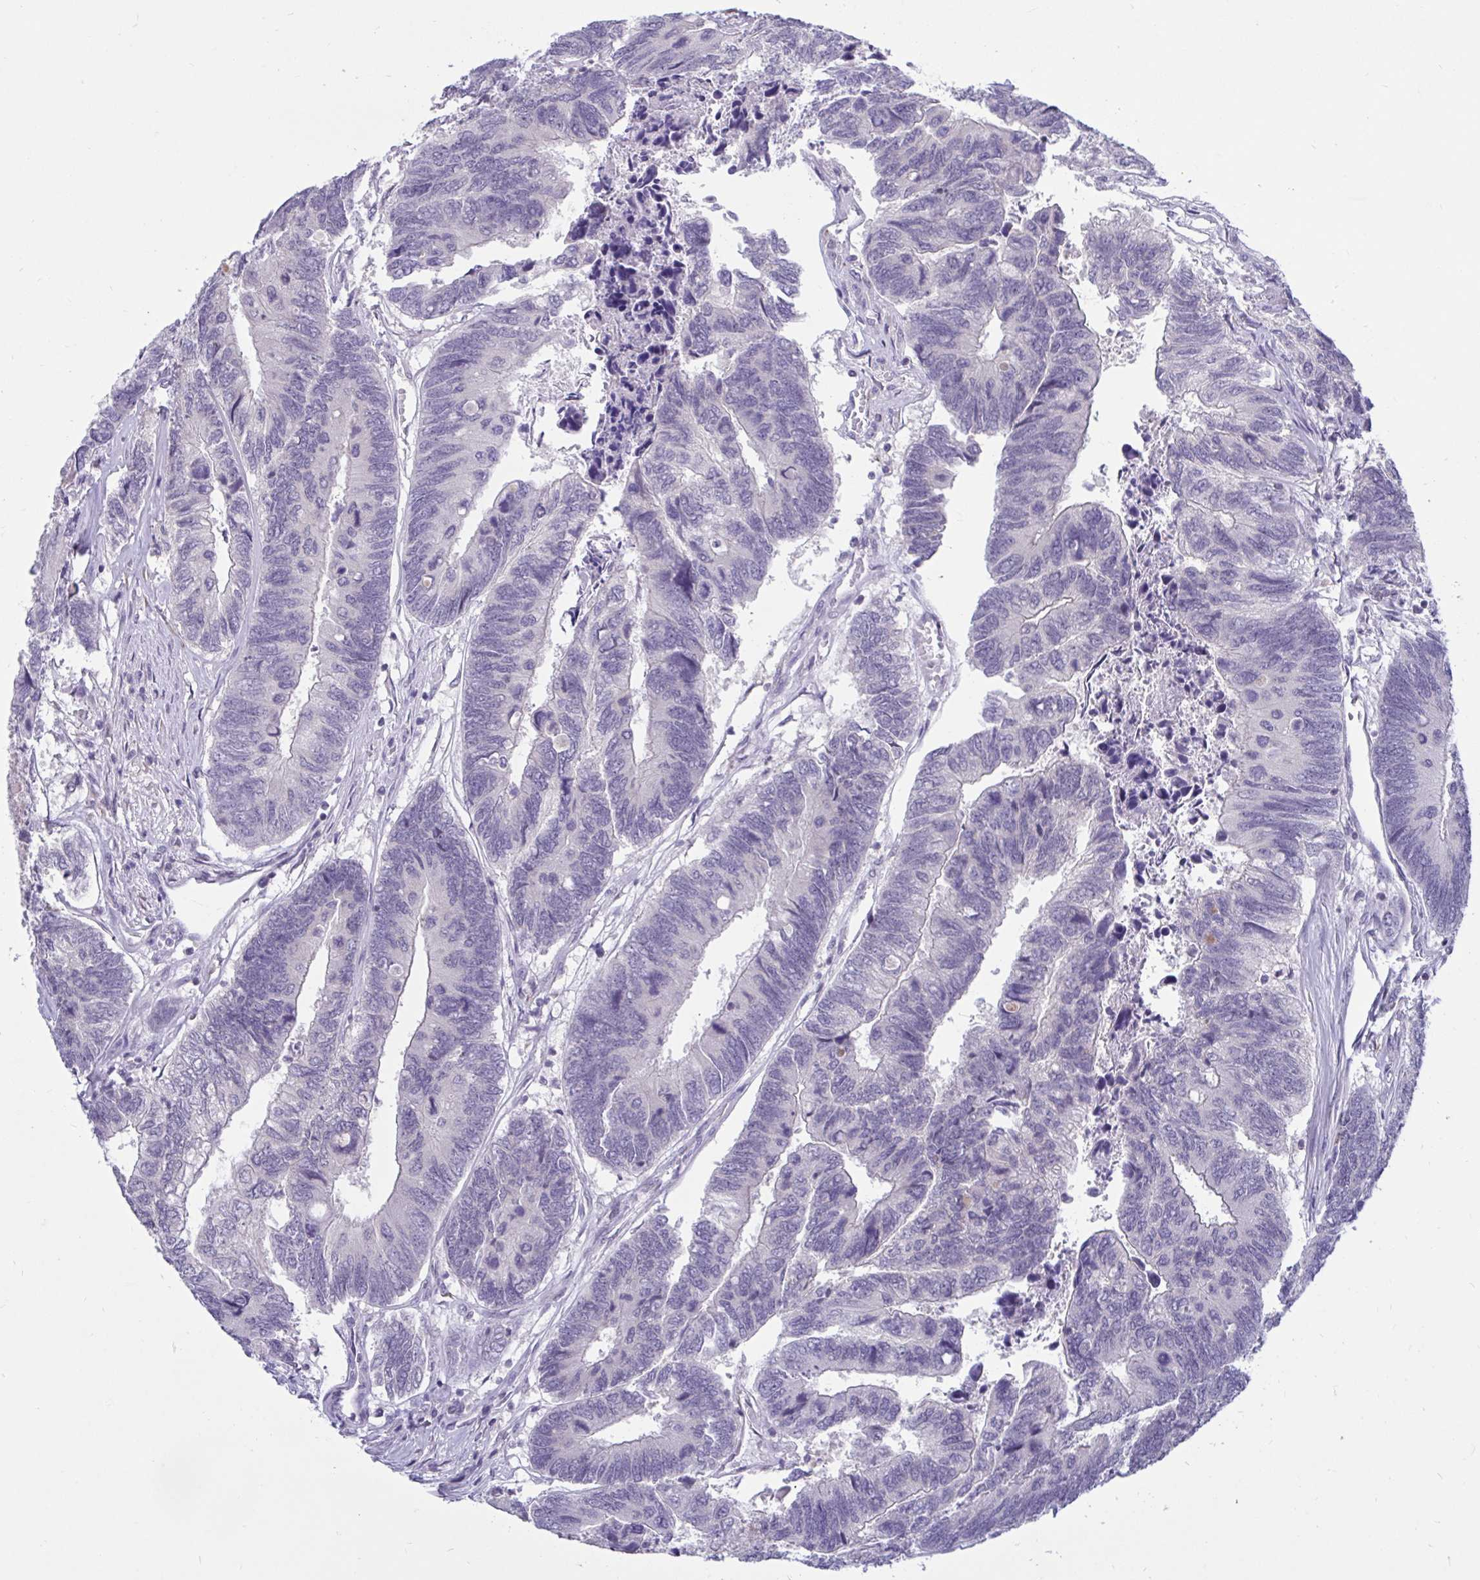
{"staining": {"intensity": "negative", "quantity": "none", "location": "none"}, "tissue": "colorectal cancer", "cell_type": "Tumor cells", "image_type": "cancer", "snomed": [{"axis": "morphology", "description": "Adenocarcinoma, NOS"}, {"axis": "topography", "description": "Colon"}], "caption": "Colorectal cancer (adenocarcinoma) stained for a protein using IHC shows no positivity tumor cells.", "gene": "ARPP19", "patient": {"sex": "female", "age": 67}}